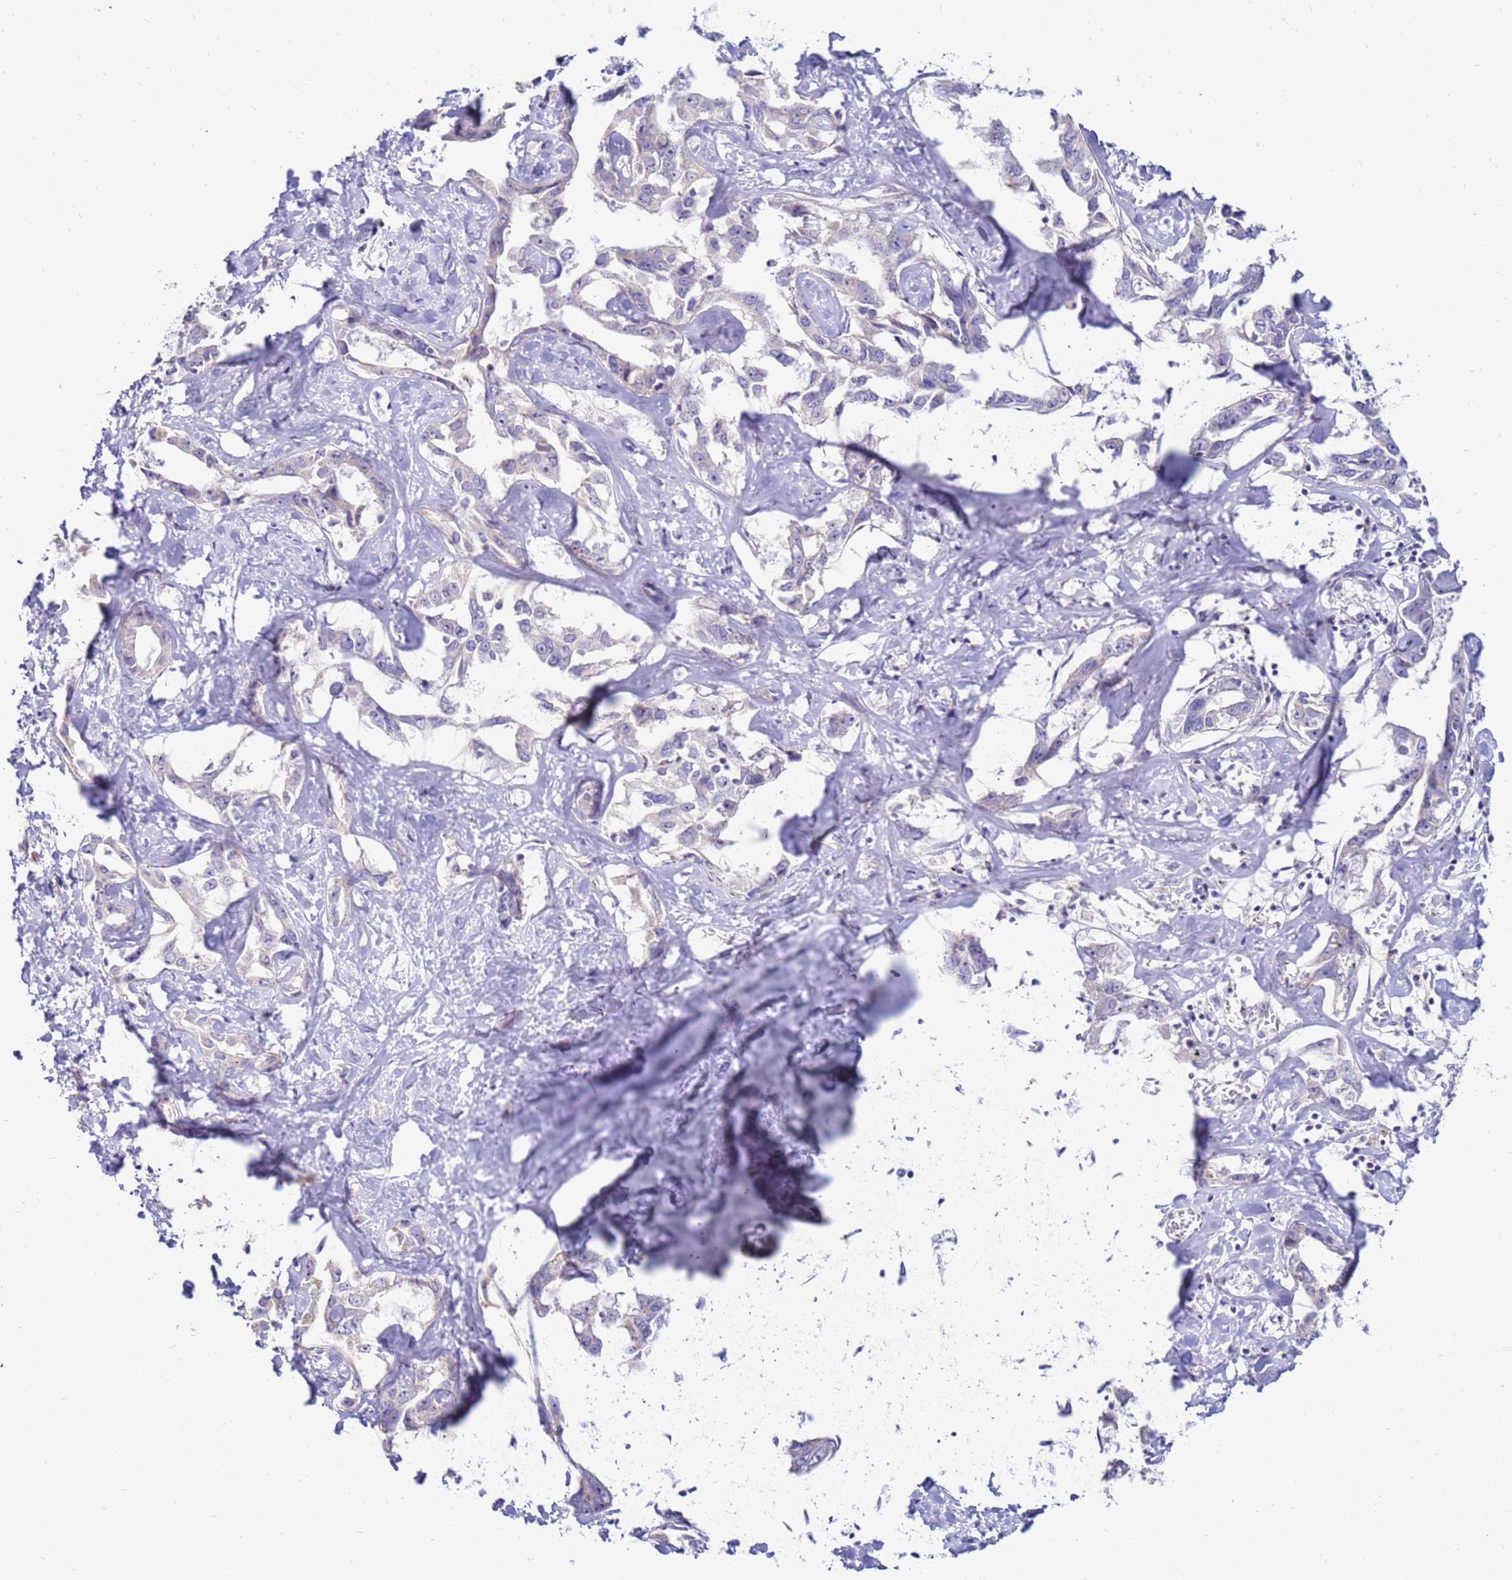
{"staining": {"intensity": "weak", "quantity": "<25%", "location": "cytoplasmic/membranous"}, "tissue": "liver cancer", "cell_type": "Tumor cells", "image_type": "cancer", "snomed": [{"axis": "morphology", "description": "Cholangiocarcinoma"}, {"axis": "topography", "description": "Liver"}], "caption": "The micrograph shows no significant positivity in tumor cells of liver cholangiocarcinoma.", "gene": "IGF1R", "patient": {"sex": "male", "age": 59}}